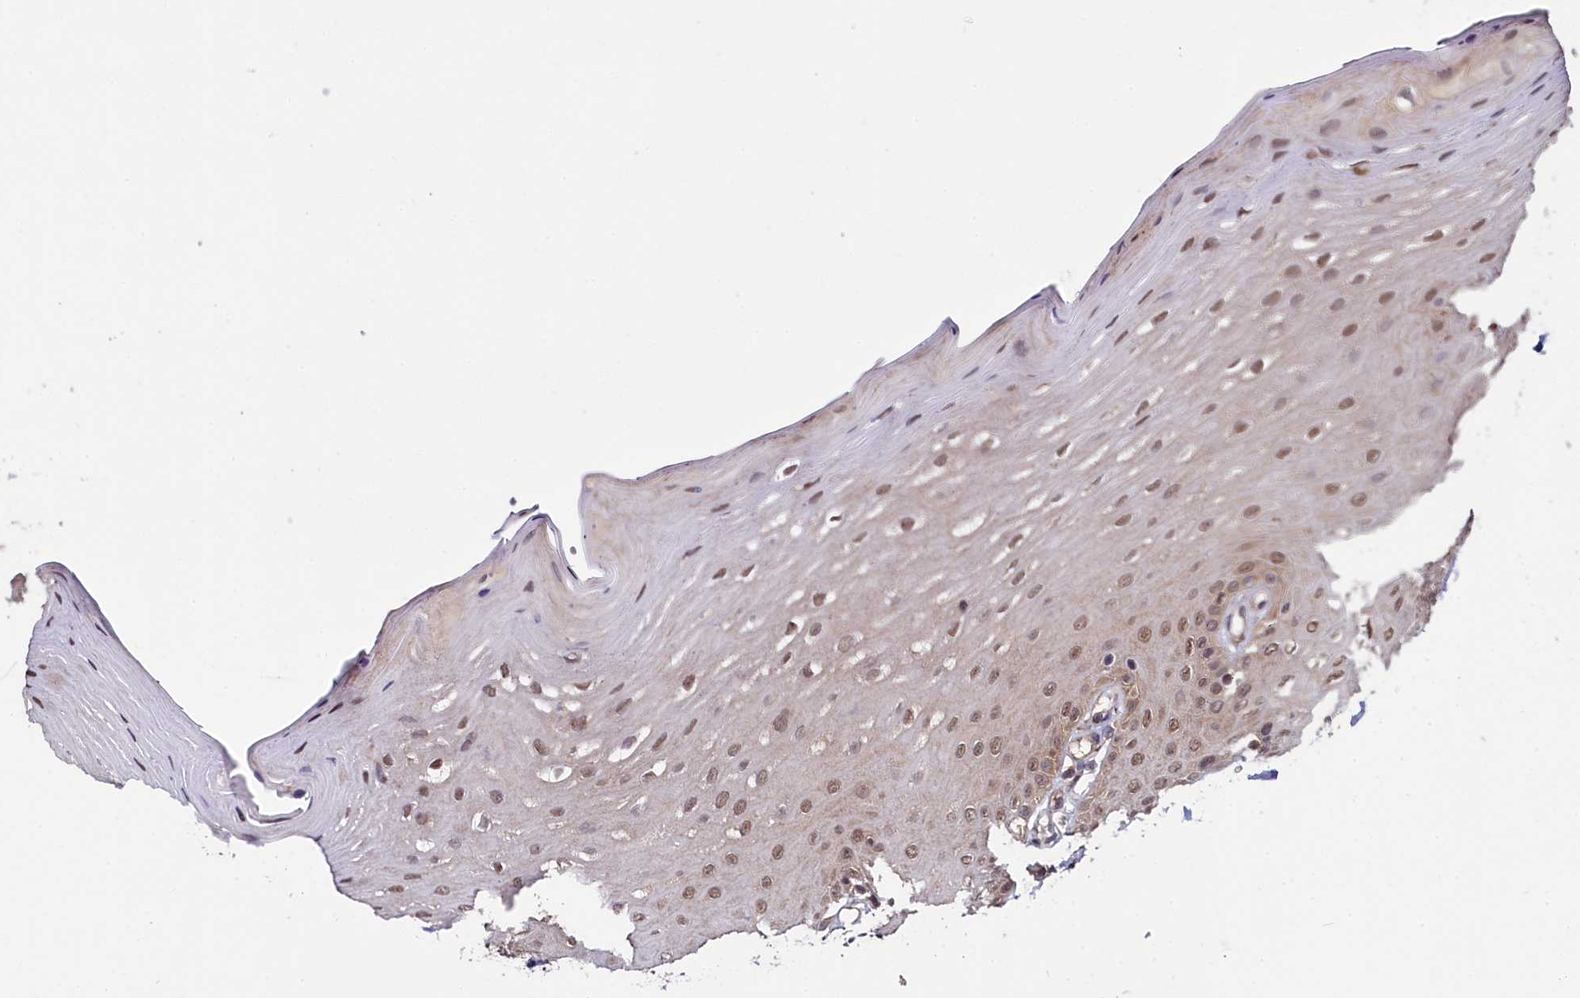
{"staining": {"intensity": "weak", "quantity": ">75%", "location": "nuclear"}, "tissue": "oral mucosa", "cell_type": "Squamous epithelial cells", "image_type": "normal", "snomed": [{"axis": "morphology", "description": "Normal tissue, NOS"}, {"axis": "topography", "description": "Oral tissue"}], "caption": "Weak nuclear expression is appreciated in about >75% of squamous epithelial cells in unremarkable oral mucosa. The staining was performed using DAB, with brown indicating positive protein expression. Nuclei are stained blue with hematoxylin.", "gene": "LEO1", "patient": {"sex": "female", "age": 39}}